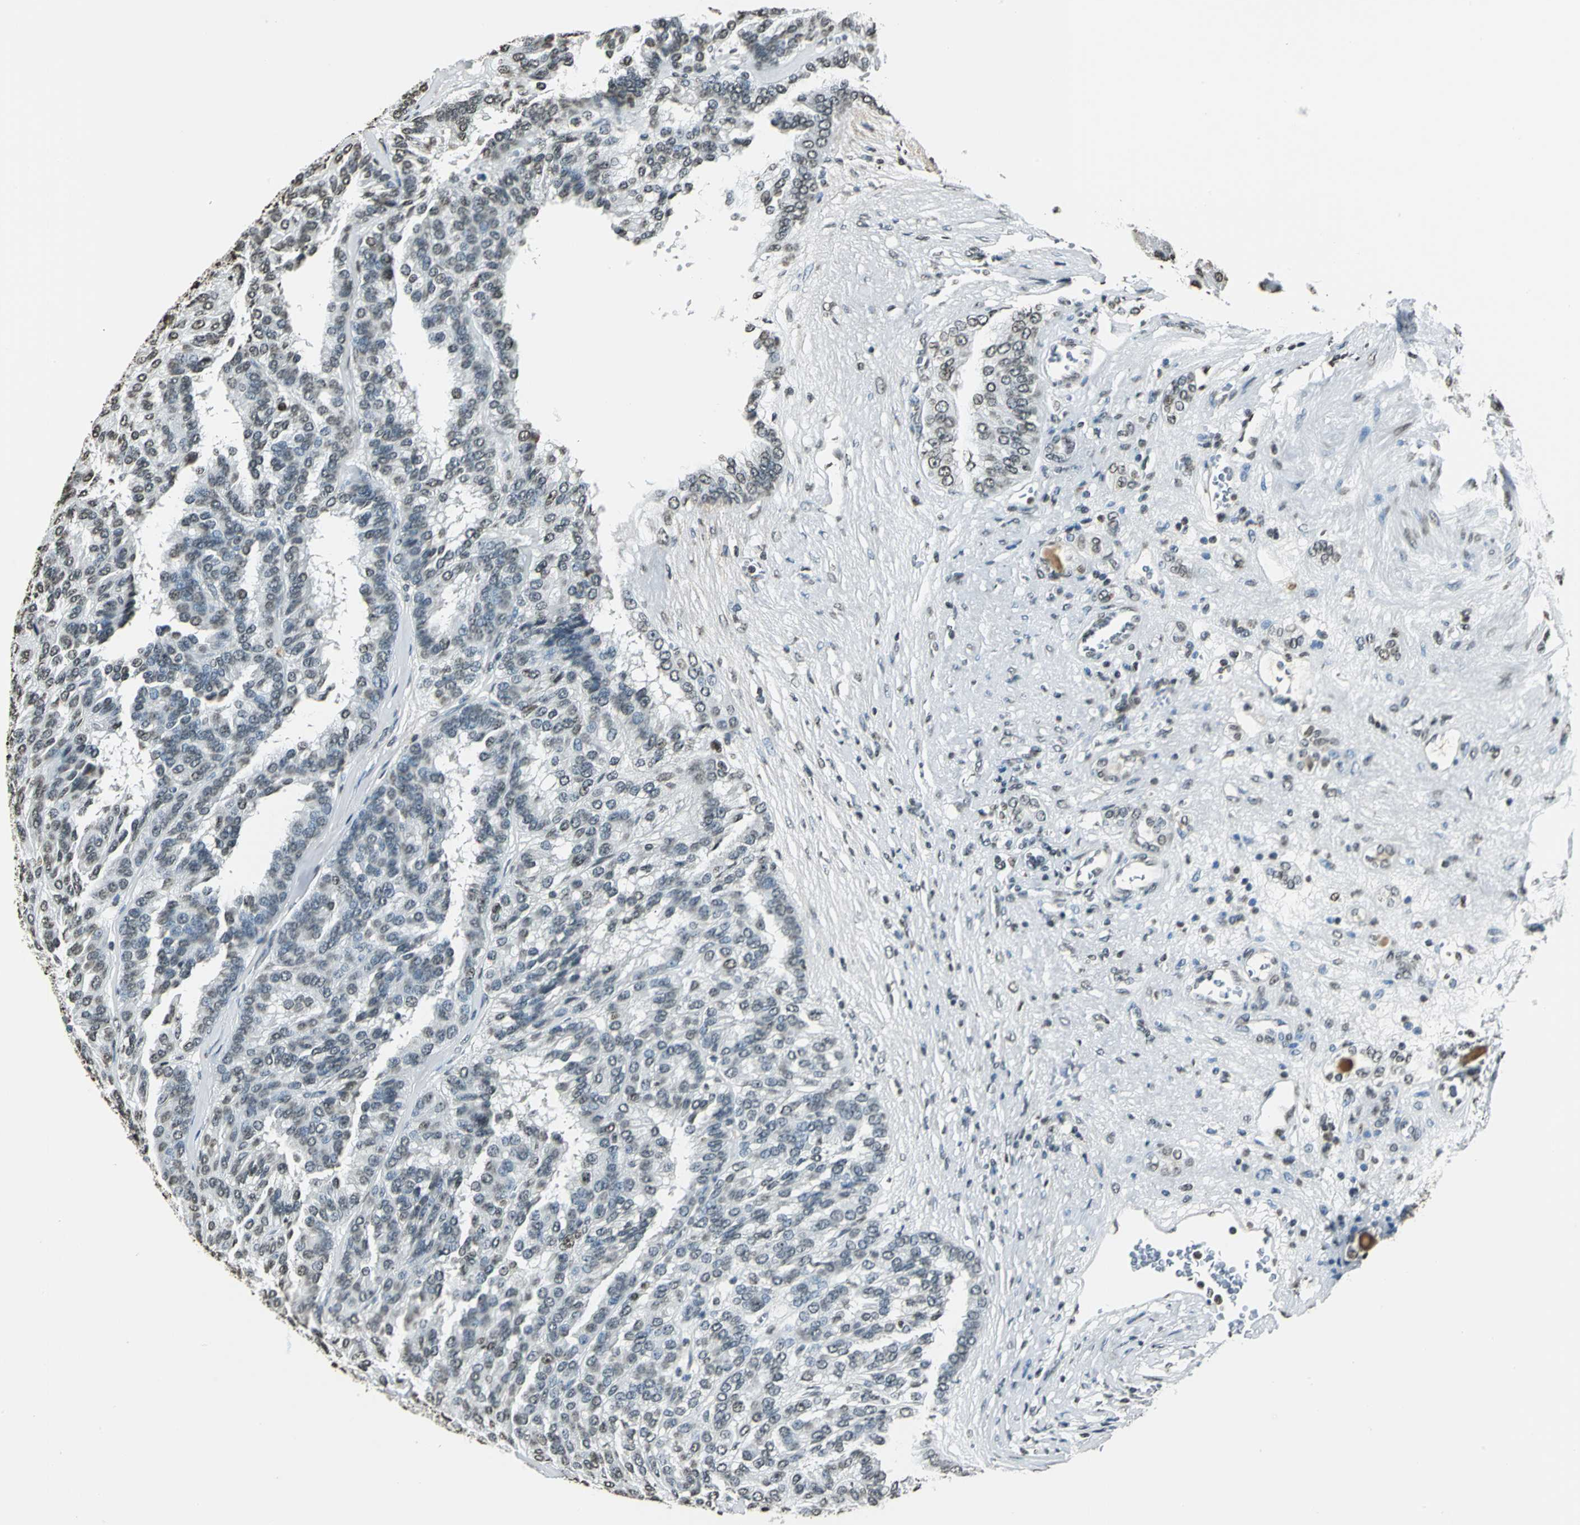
{"staining": {"intensity": "weak", "quantity": "25%-75%", "location": "nuclear"}, "tissue": "renal cancer", "cell_type": "Tumor cells", "image_type": "cancer", "snomed": [{"axis": "morphology", "description": "Adenocarcinoma, NOS"}, {"axis": "topography", "description": "Kidney"}], "caption": "Immunohistochemical staining of renal adenocarcinoma exhibits low levels of weak nuclear positivity in approximately 25%-75% of tumor cells. Nuclei are stained in blue.", "gene": "MCM4", "patient": {"sex": "male", "age": 46}}